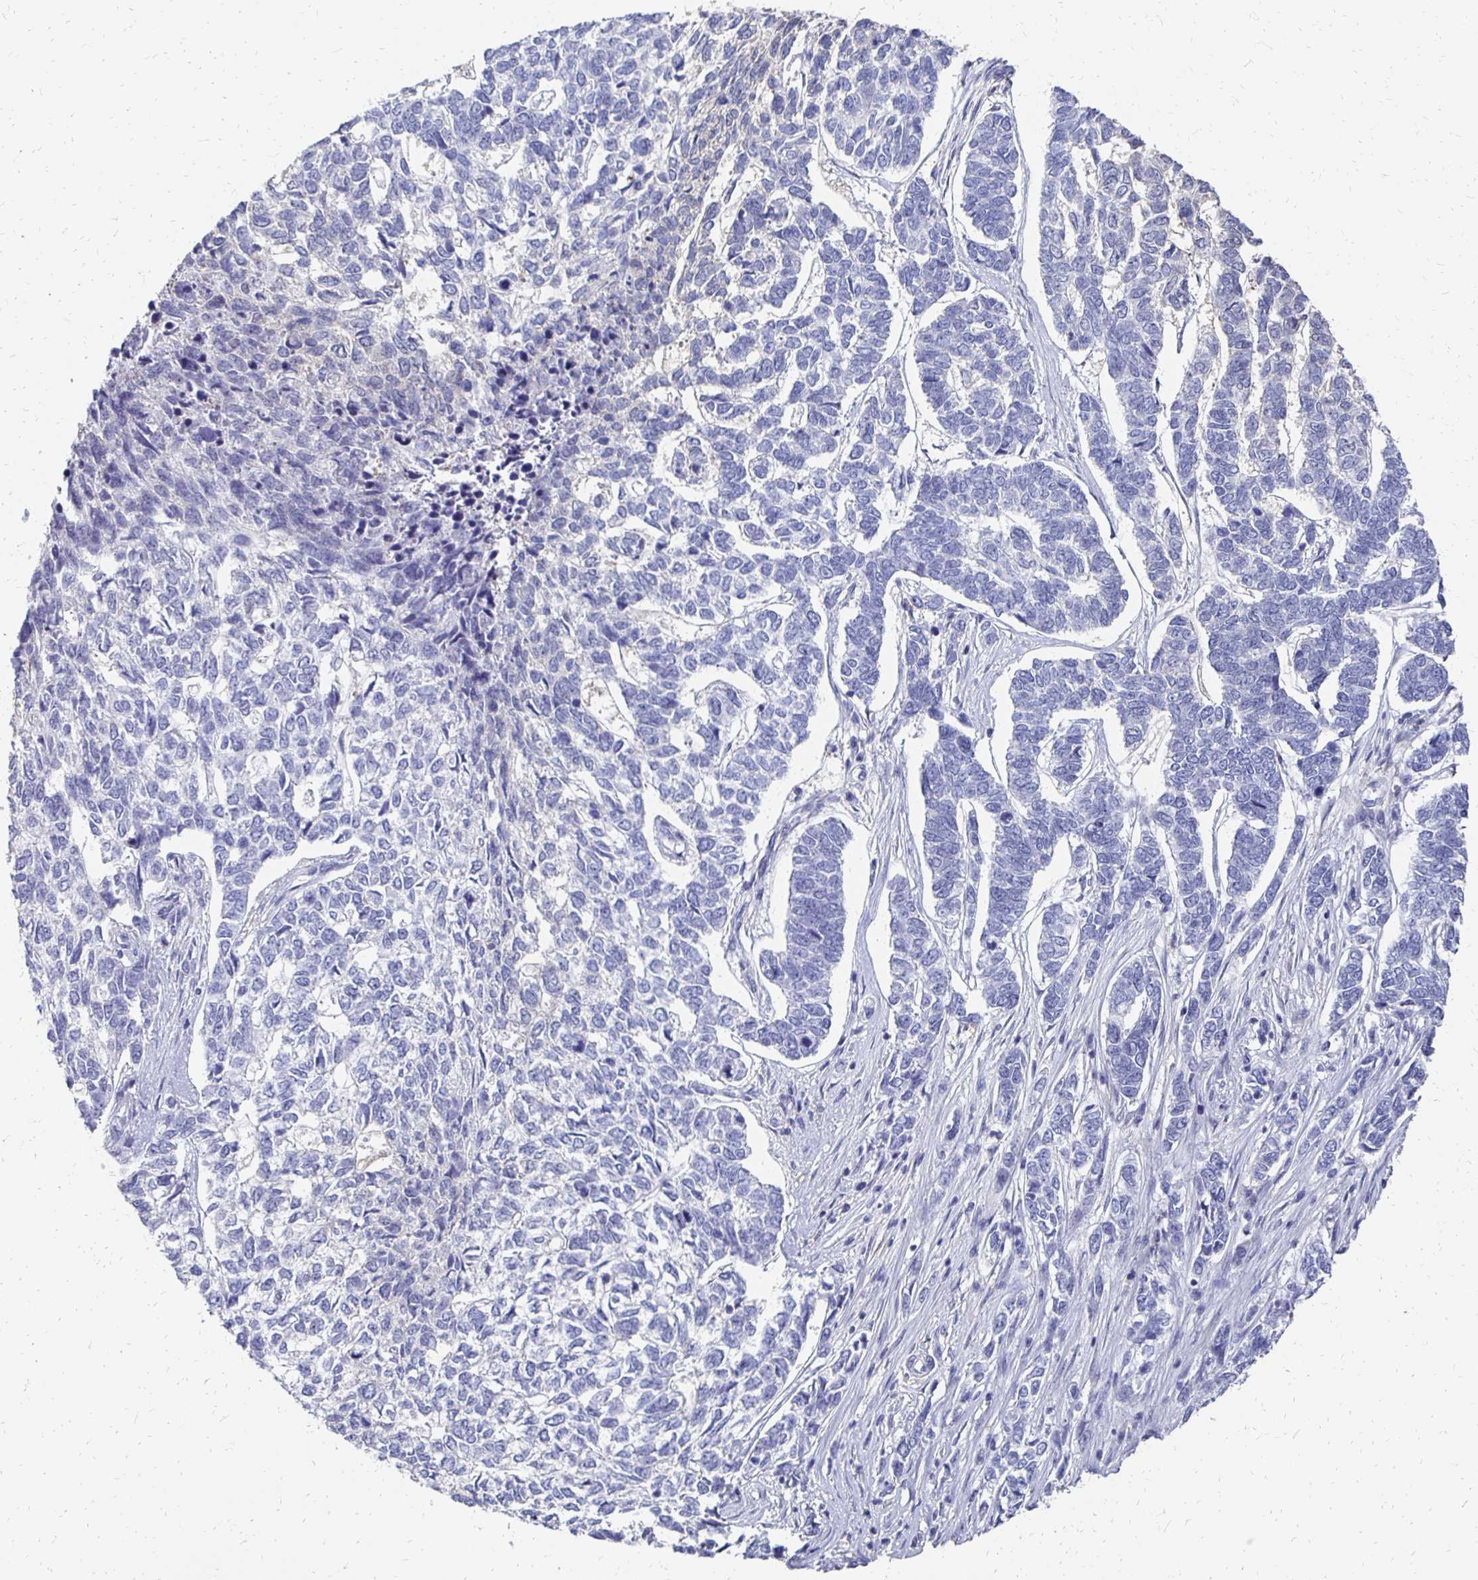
{"staining": {"intensity": "negative", "quantity": "none", "location": "none"}, "tissue": "skin cancer", "cell_type": "Tumor cells", "image_type": "cancer", "snomed": [{"axis": "morphology", "description": "Basal cell carcinoma"}, {"axis": "topography", "description": "Skin"}], "caption": "DAB immunohistochemical staining of basal cell carcinoma (skin) demonstrates no significant staining in tumor cells.", "gene": "SYCP3", "patient": {"sex": "female", "age": 65}}